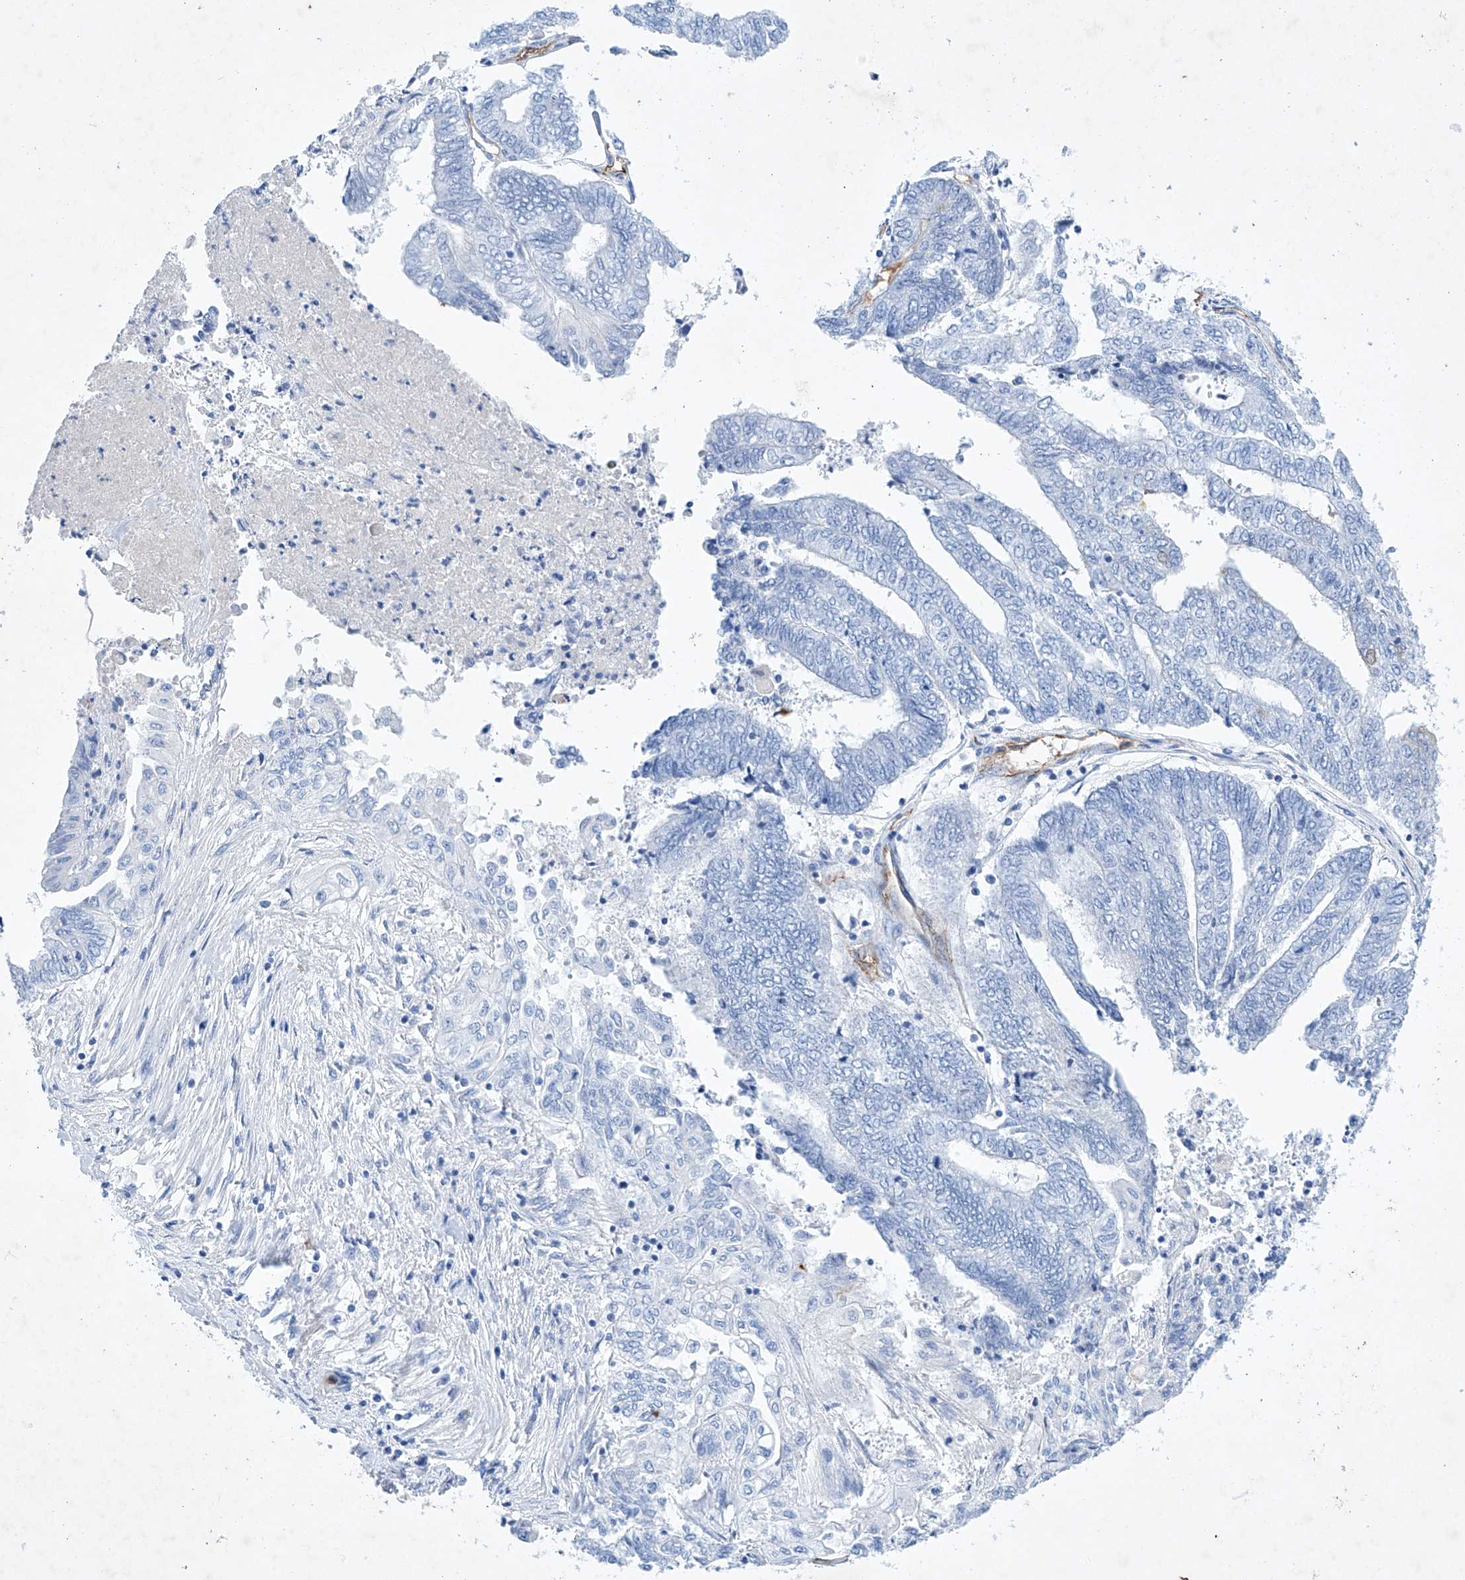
{"staining": {"intensity": "negative", "quantity": "none", "location": "none"}, "tissue": "endometrial cancer", "cell_type": "Tumor cells", "image_type": "cancer", "snomed": [{"axis": "morphology", "description": "Adenocarcinoma, NOS"}, {"axis": "topography", "description": "Uterus"}, {"axis": "topography", "description": "Endometrium"}], "caption": "Endometrial adenocarcinoma was stained to show a protein in brown. There is no significant expression in tumor cells.", "gene": "ETV7", "patient": {"sex": "female", "age": 70}}